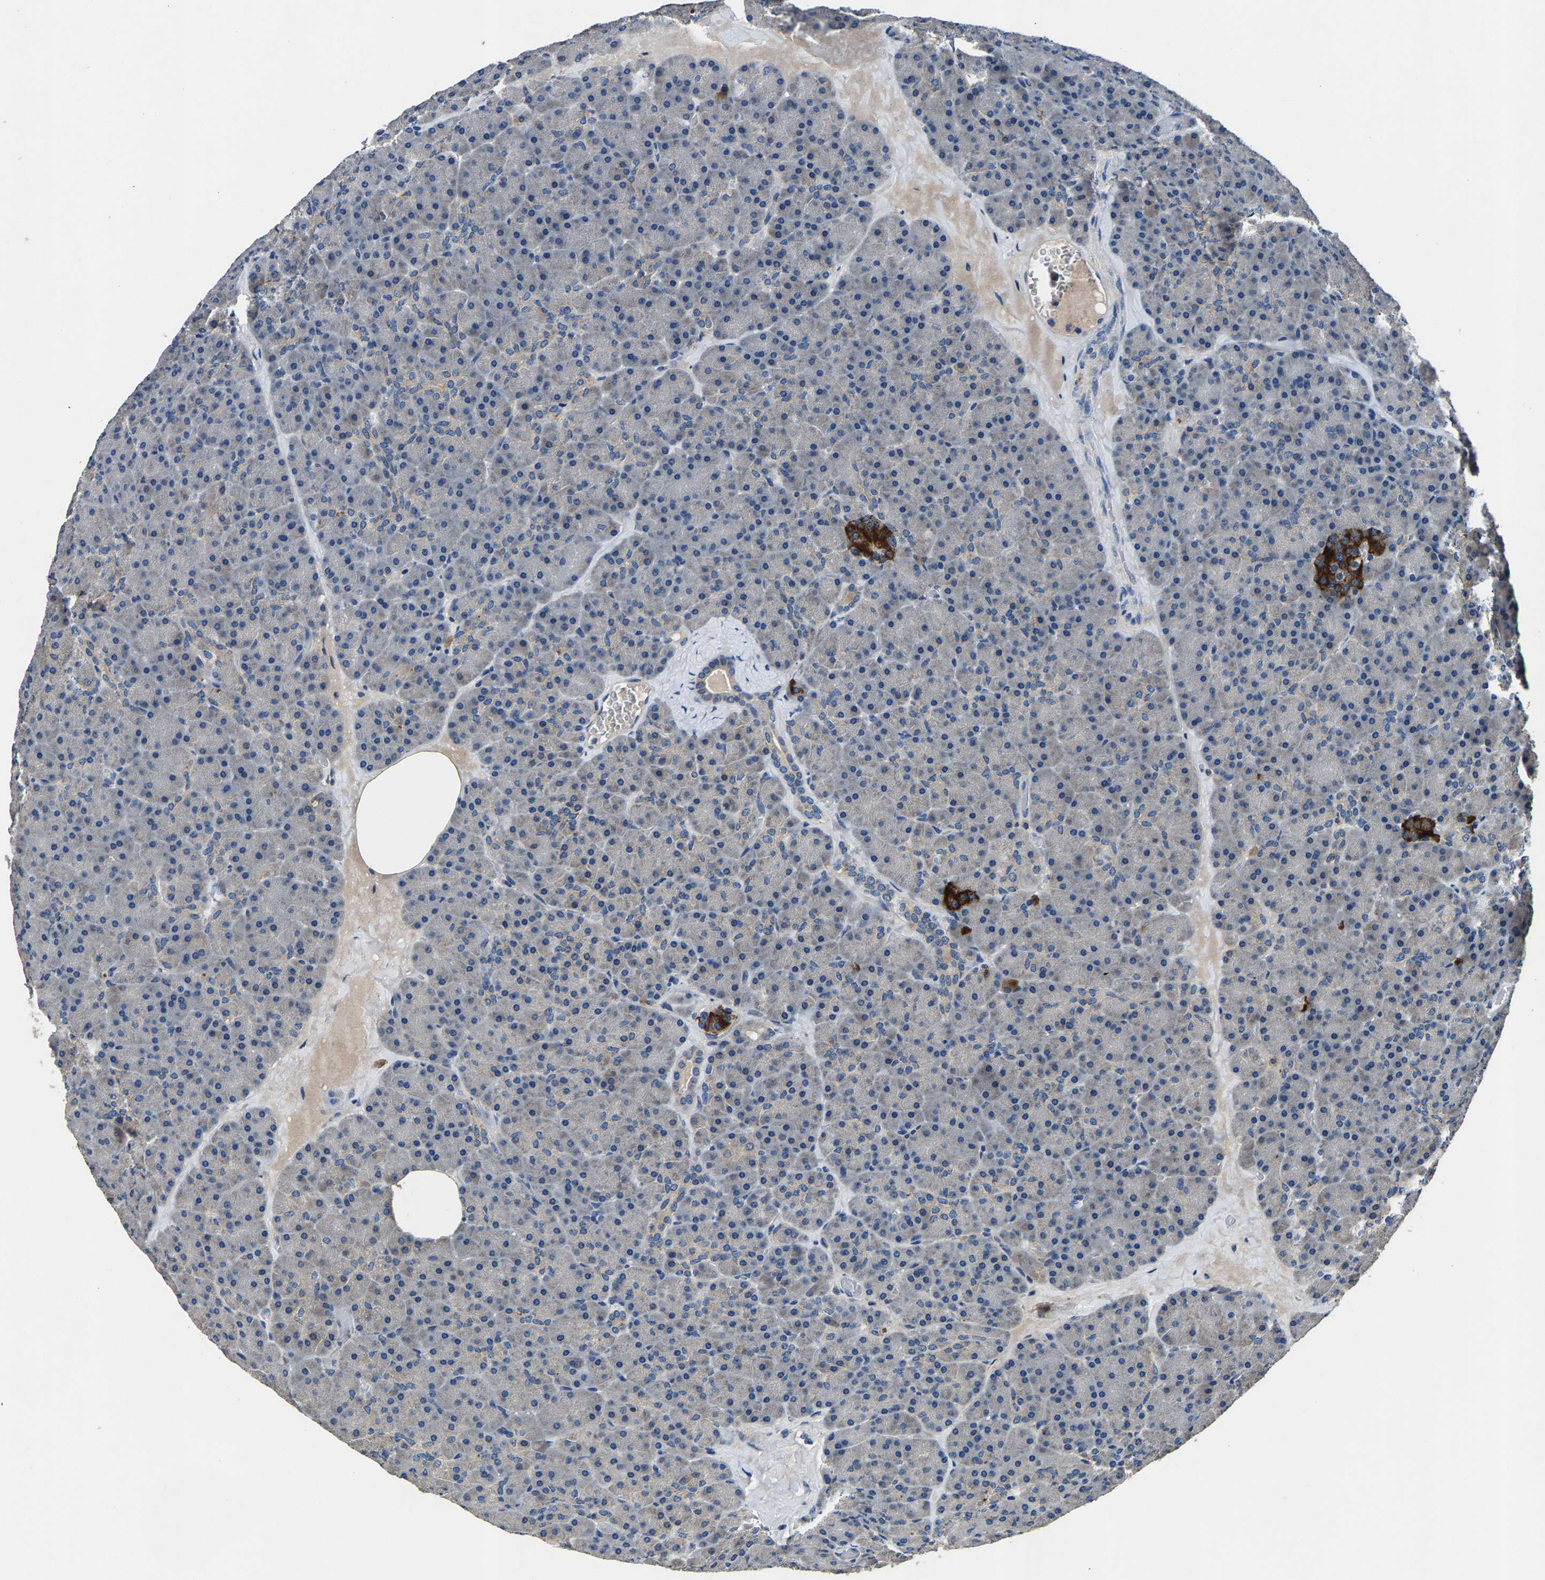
{"staining": {"intensity": "weak", "quantity": "25%-75%", "location": "cytoplasmic/membranous"}, "tissue": "pancreas", "cell_type": "Exocrine glandular cells", "image_type": "normal", "snomed": [{"axis": "morphology", "description": "Normal tissue, NOS"}, {"axis": "morphology", "description": "Carcinoid, malignant, NOS"}, {"axis": "topography", "description": "Pancreas"}], "caption": "IHC photomicrograph of unremarkable pancreas stained for a protein (brown), which reveals low levels of weak cytoplasmic/membranous staining in about 25%-75% of exocrine glandular cells.", "gene": "PRXL2C", "patient": {"sex": "female", "age": 35}}